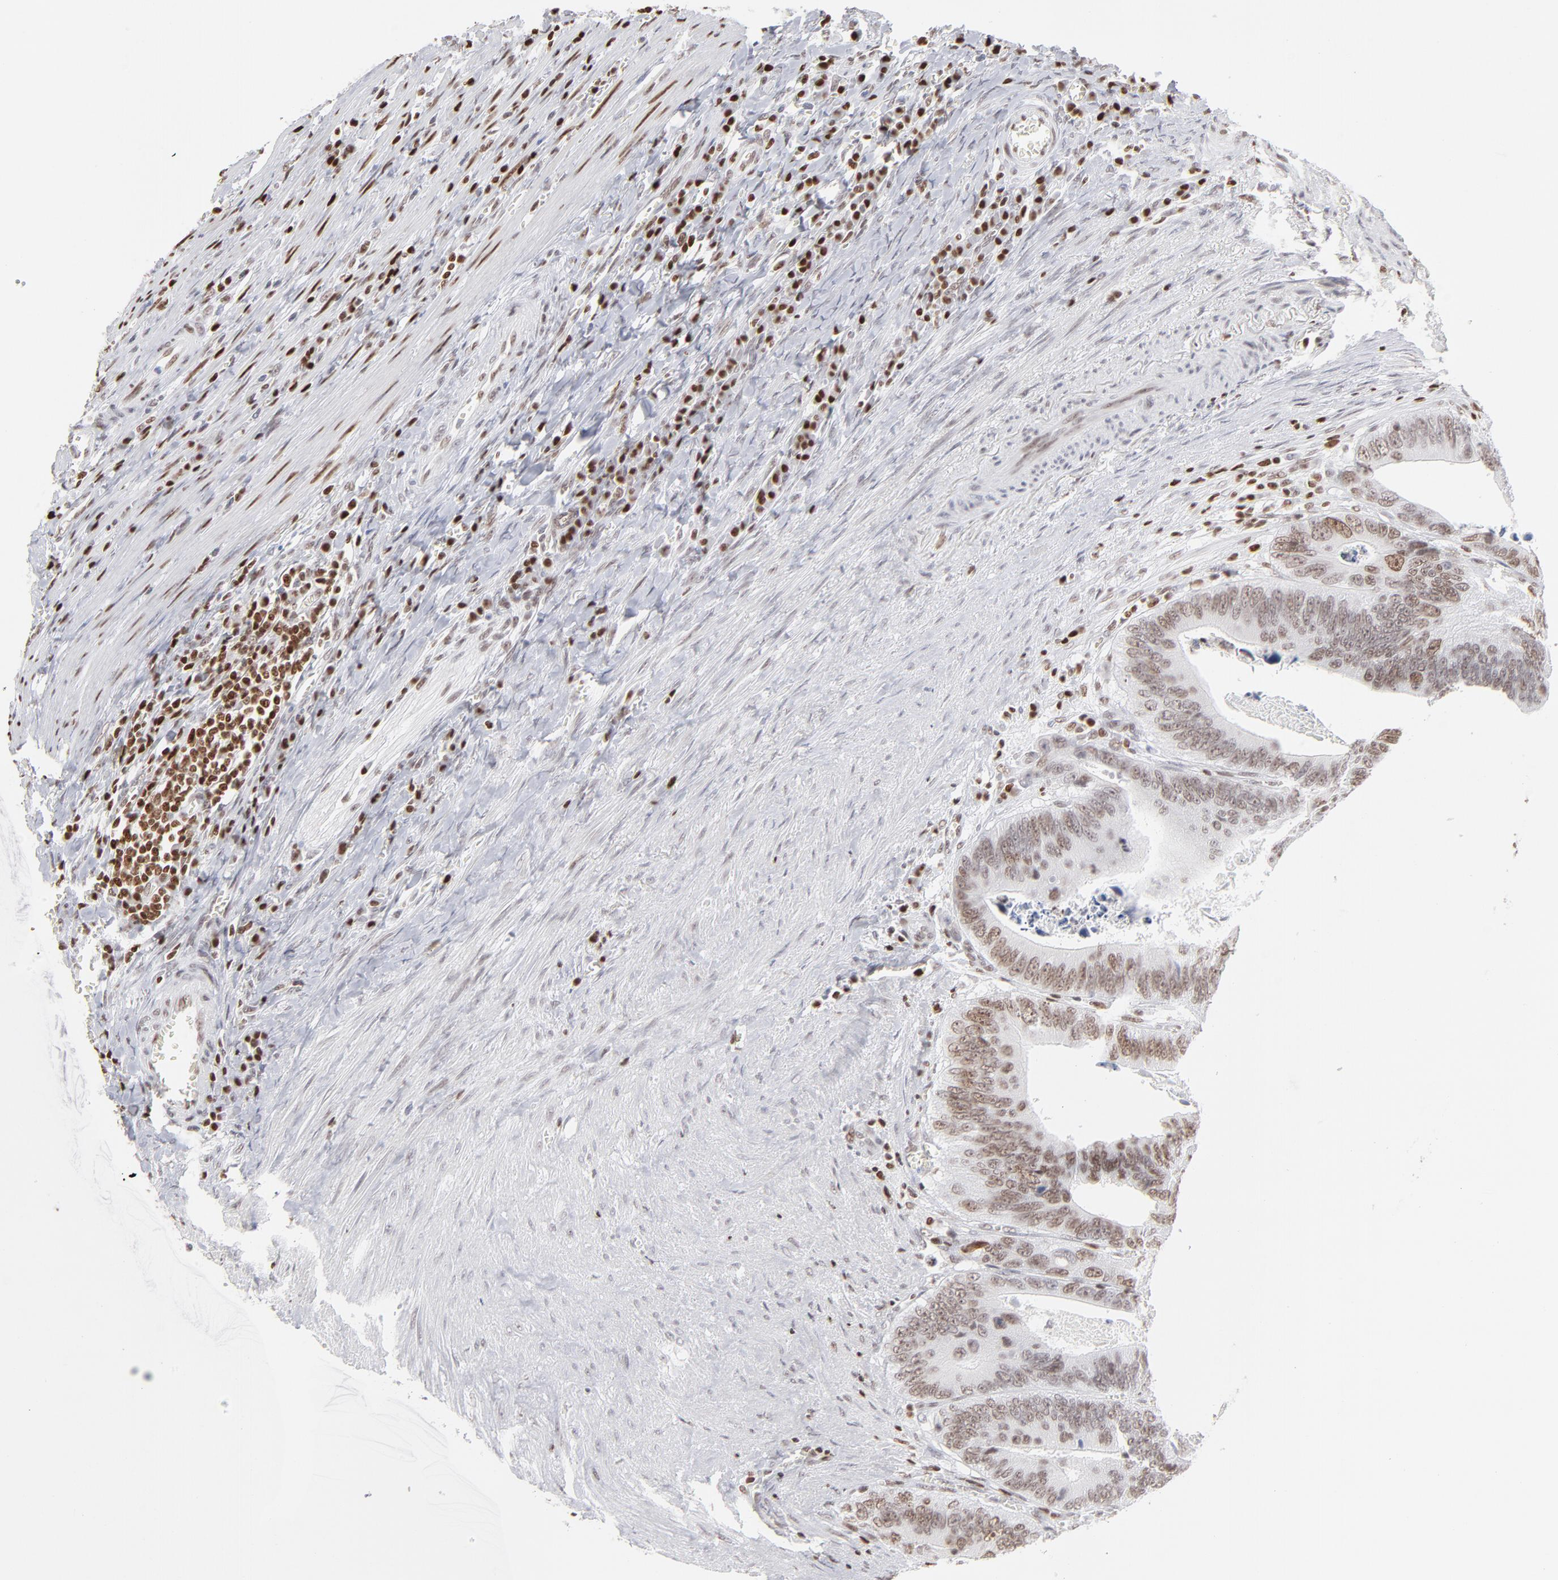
{"staining": {"intensity": "strong", "quantity": "25%-75%", "location": "nuclear"}, "tissue": "colorectal cancer", "cell_type": "Tumor cells", "image_type": "cancer", "snomed": [{"axis": "morphology", "description": "Adenocarcinoma, NOS"}, {"axis": "topography", "description": "Colon"}], "caption": "Strong nuclear positivity is appreciated in about 25%-75% of tumor cells in colorectal adenocarcinoma.", "gene": "PARP1", "patient": {"sex": "male", "age": 72}}